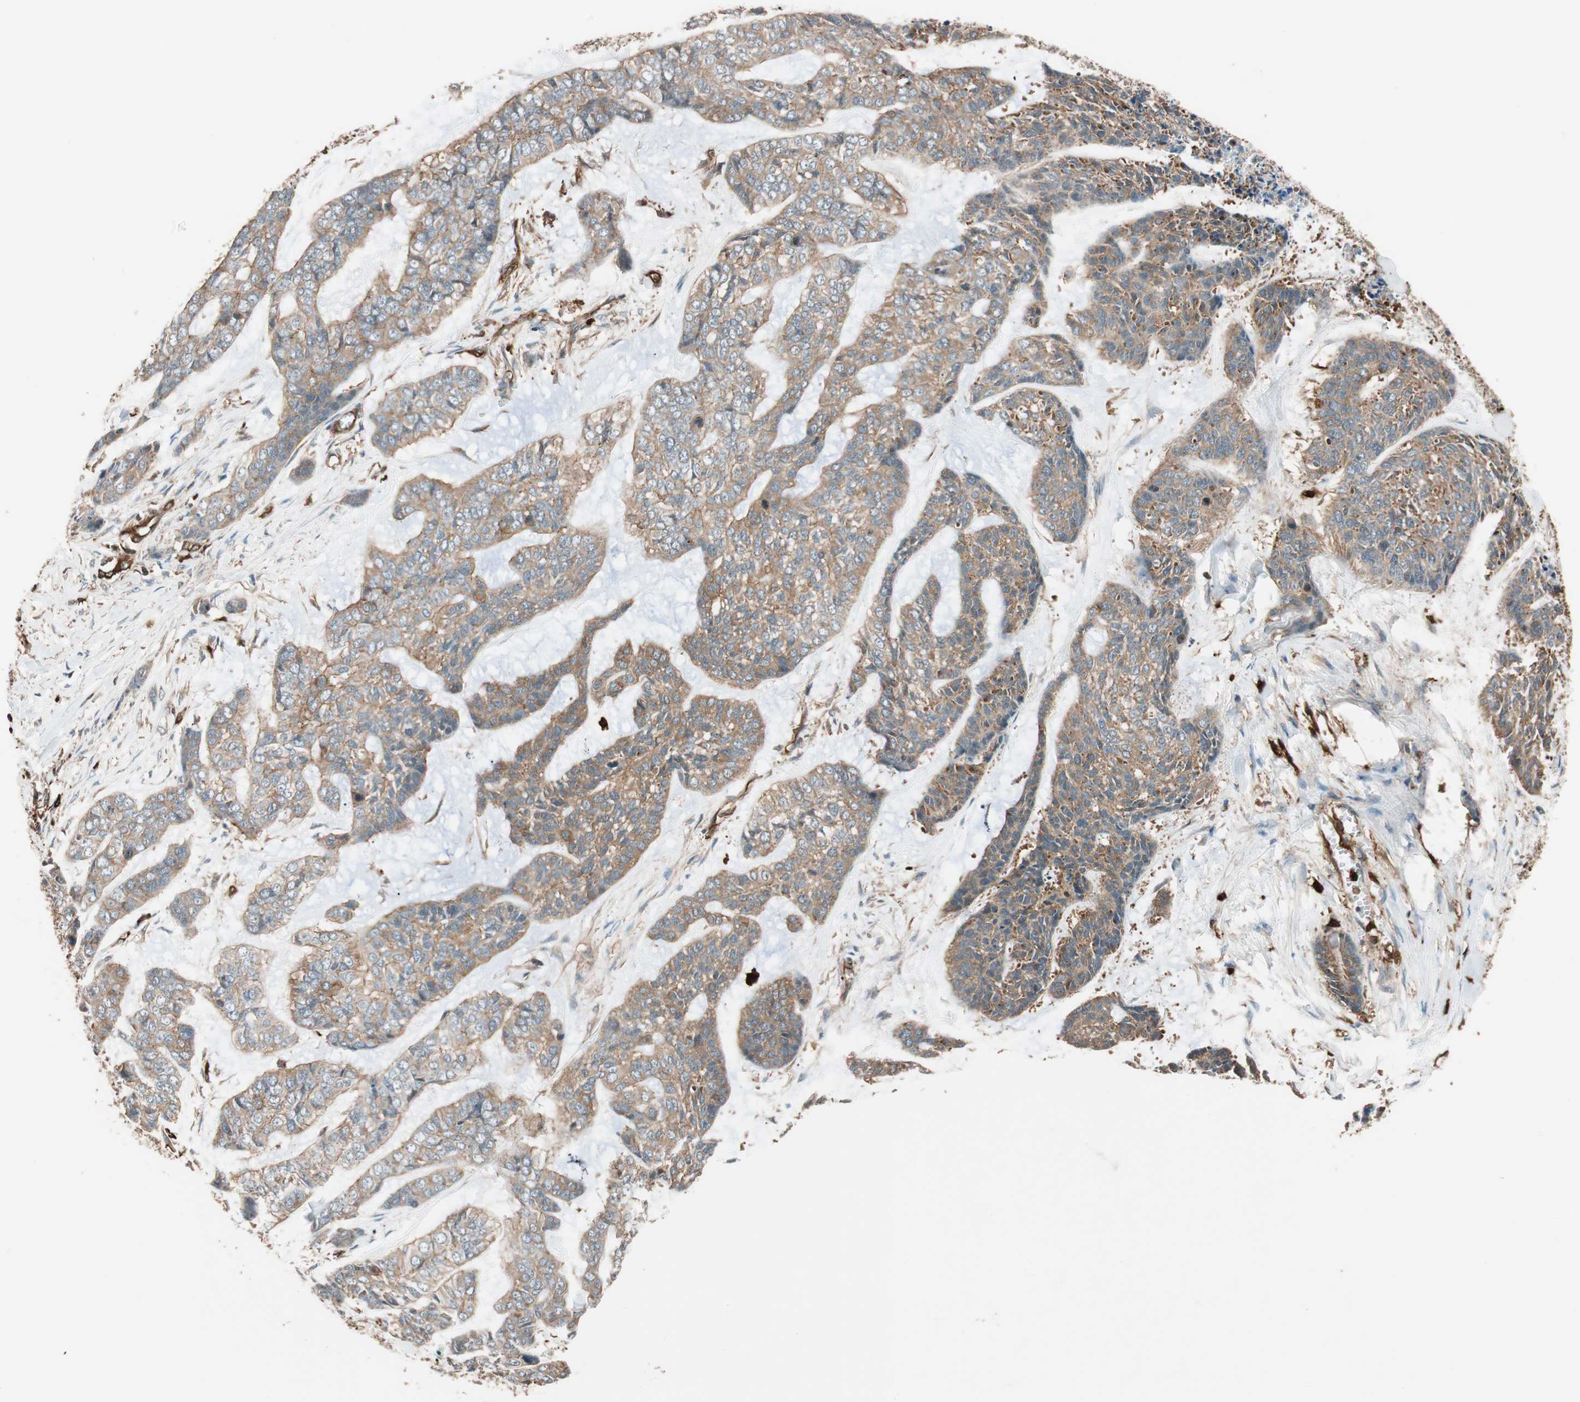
{"staining": {"intensity": "moderate", "quantity": ">75%", "location": "cytoplasmic/membranous"}, "tissue": "skin cancer", "cell_type": "Tumor cells", "image_type": "cancer", "snomed": [{"axis": "morphology", "description": "Basal cell carcinoma"}, {"axis": "topography", "description": "Skin"}], "caption": "Immunohistochemistry (IHC) histopathology image of neoplastic tissue: human skin basal cell carcinoma stained using IHC exhibits medium levels of moderate protein expression localized specifically in the cytoplasmic/membranous of tumor cells, appearing as a cytoplasmic/membranous brown color.", "gene": "VASP", "patient": {"sex": "female", "age": 64}}